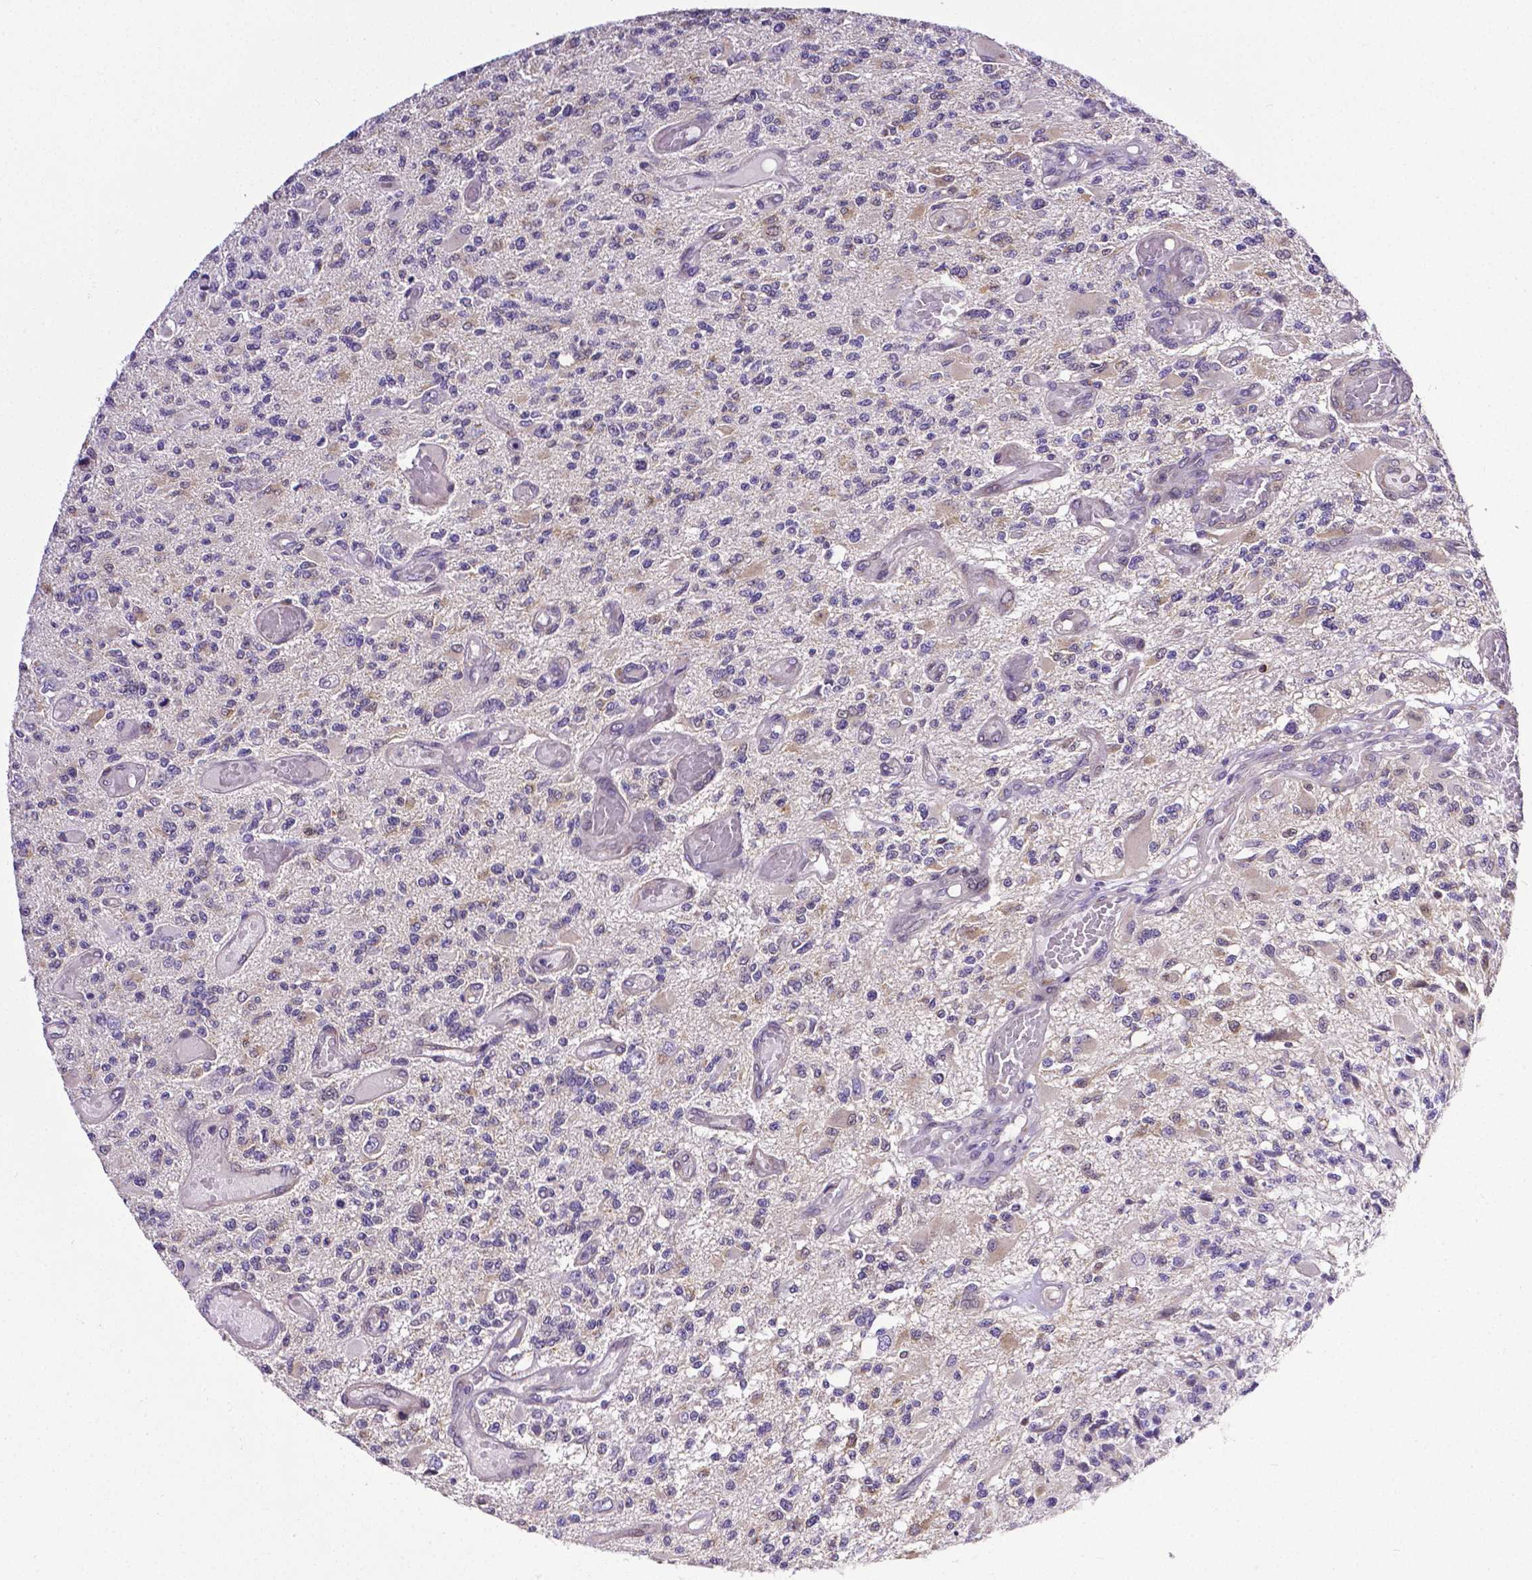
{"staining": {"intensity": "negative", "quantity": "none", "location": "none"}, "tissue": "glioma", "cell_type": "Tumor cells", "image_type": "cancer", "snomed": [{"axis": "morphology", "description": "Glioma, malignant, High grade"}, {"axis": "topography", "description": "Brain"}], "caption": "This is an immunohistochemistry (IHC) micrograph of human high-grade glioma (malignant). There is no positivity in tumor cells.", "gene": "MCL1", "patient": {"sex": "female", "age": 63}}